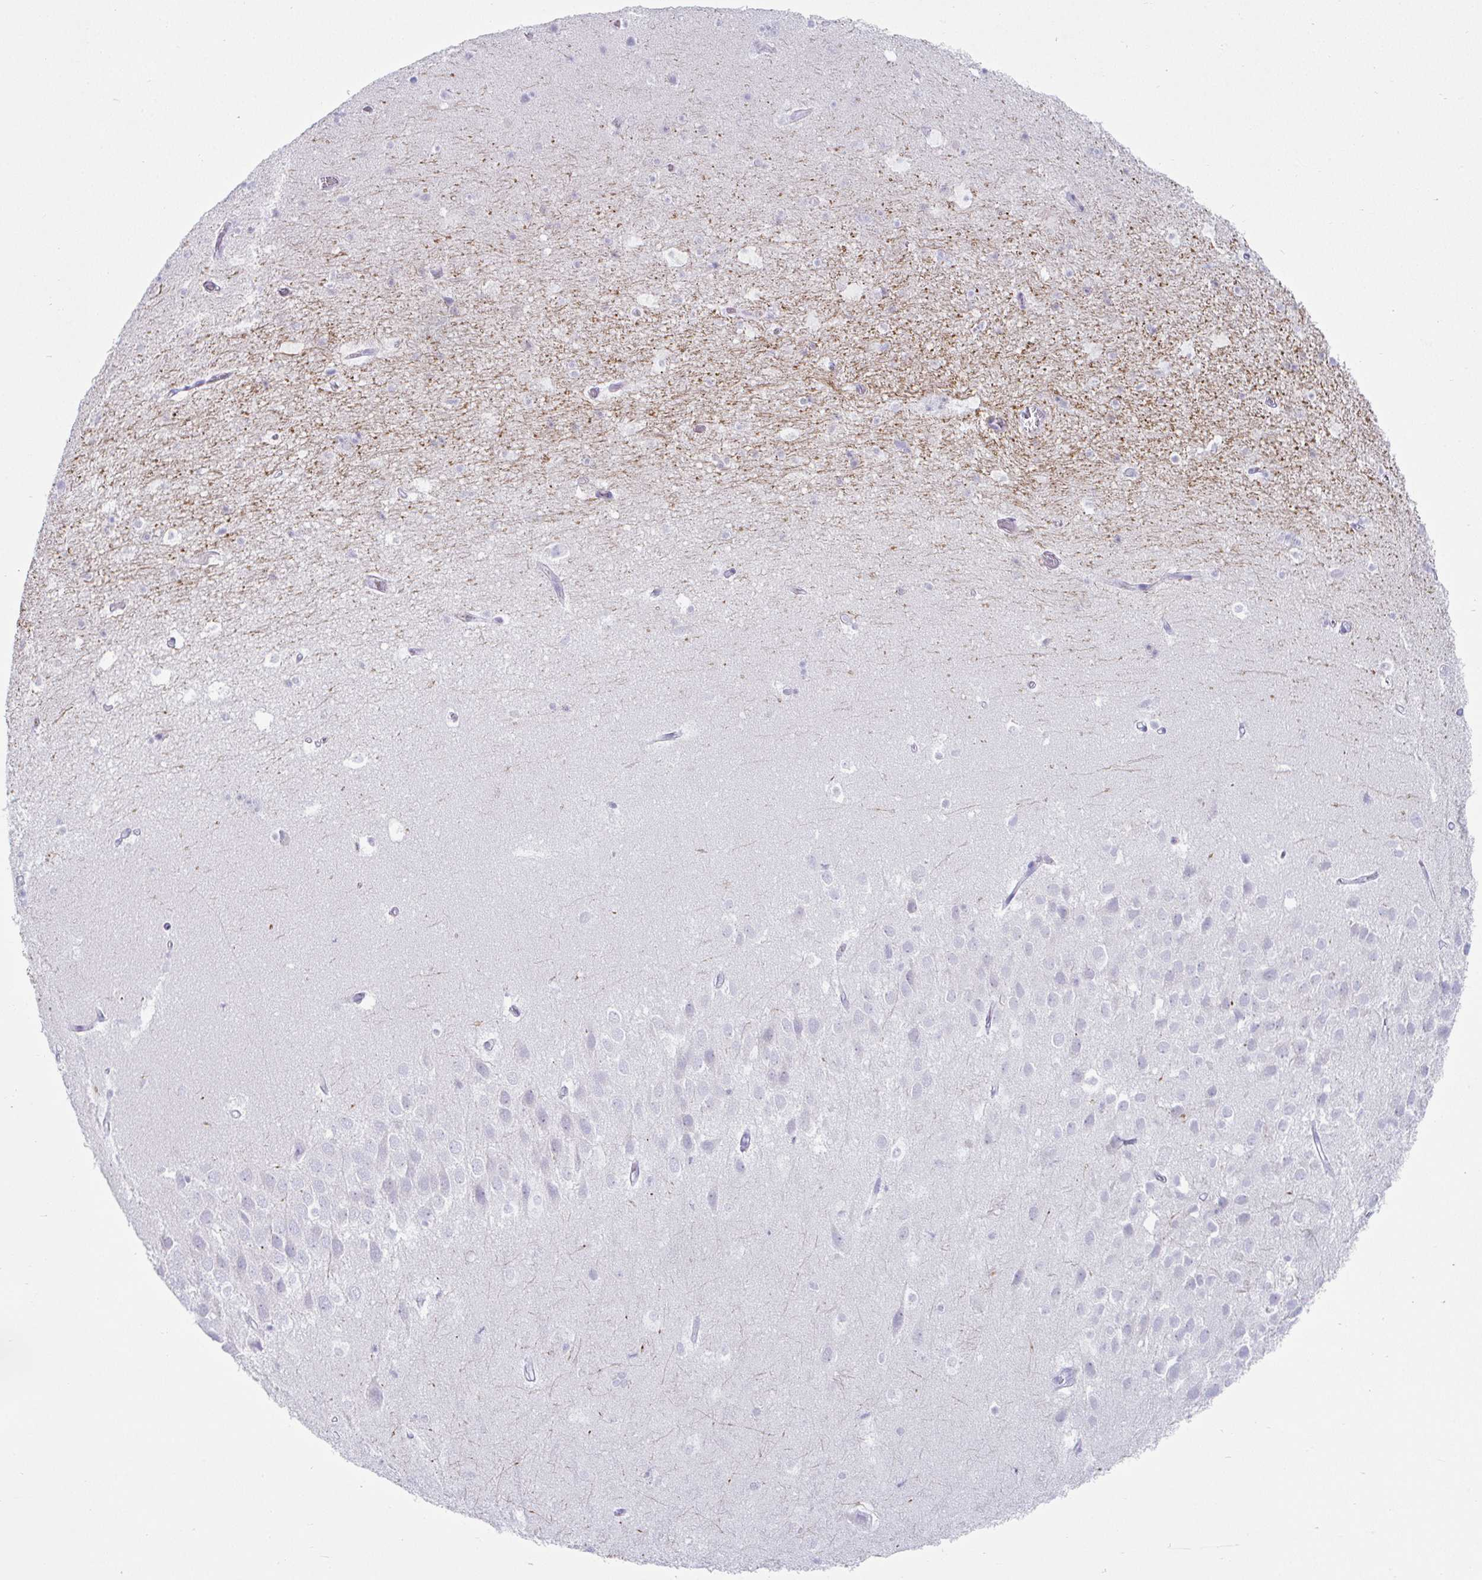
{"staining": {"intensity": "negative", "quantity": "none", "location": "none"}, "tissue": "hippocampus", "cell_type": "Glial cells", "image_type": "normal", "snomed": [{"axis": "morphology", "description": "Normal tissue, NOS"}, {"axis": "topography", "description": "Hippocampus"}], "caption": "This is an immunohistochemistry (IHC) histopathology image of unremarkable human hippocampus. There is no positivity in glial cells.", "gene": "CREG2", "patient": {"sex": "male", "age": 26}}